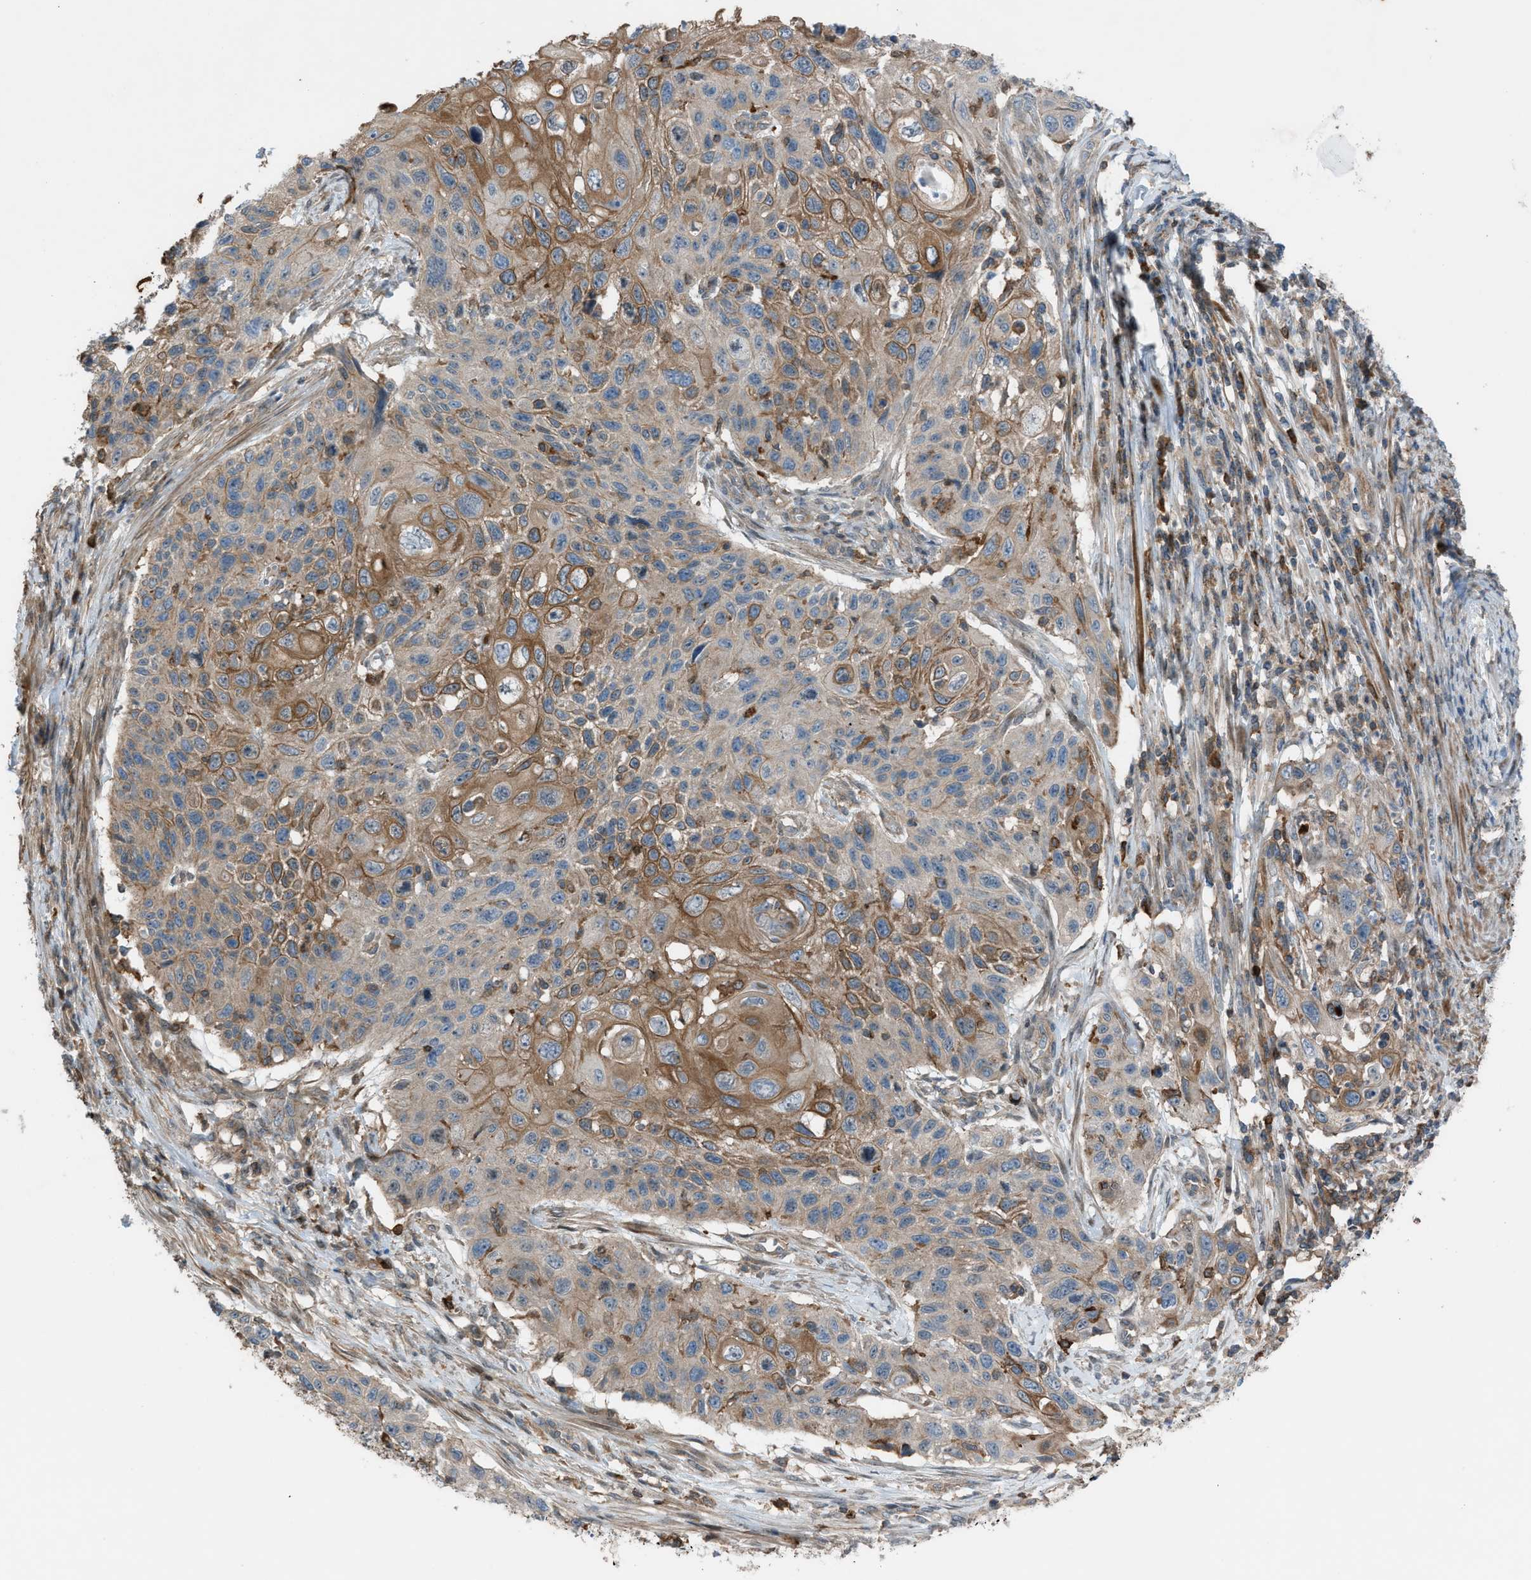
{"staining": {"intensity": "moderate", "quantity": "25%-75%", "location": "cytoplasmic/membranous"}, "tissue": "cervical cancer", "cell_type": "Tumor cells", "image_type": "cancer", "snomed": [{"axis": "morphology", "description": "Squamous cell carcinoma, NOS"}, {"axis": "topography", "description": "Cervix"}], "caption": "A micrograph showing moderate cytoplasmic/membranous staining in about 25%-75% of tumor cells in cervical cancer (squamous cell carcinoma), as visualized by brown immunohistochemical staining.", "gene": "DYRK1A", "patient": {"sex": "female", "age": 70}}